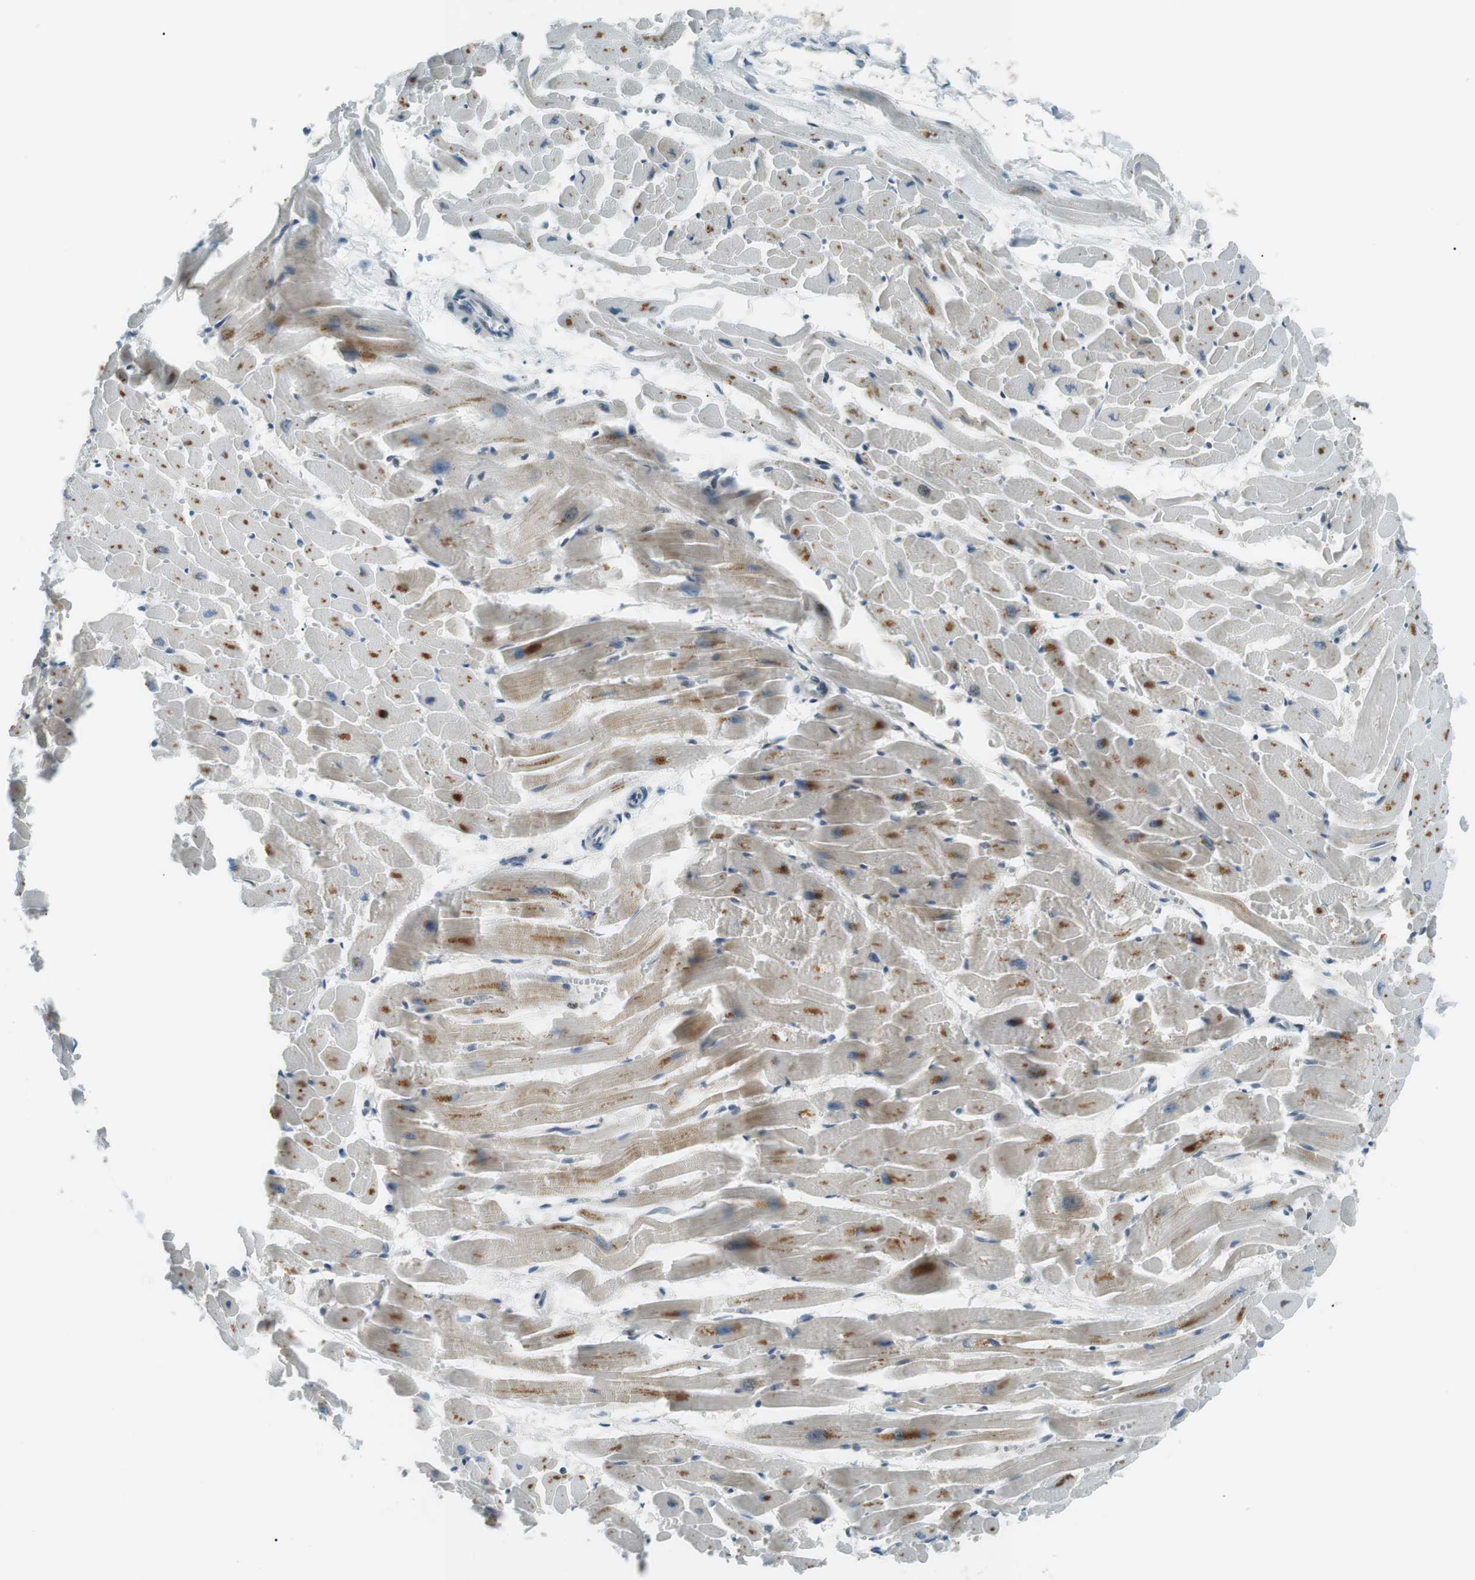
{"staining": {"intensity": "moderate", "quantity": "25%-75%", "location": "cytoplasmic/membranous"}, "tissue": "heart muscle", "cell_type": "Cardiomyocytes", "image_type": "normal", "snomed": [{"axis": "morphology", "description": "Normal tissue, NOS"}, {"axis": "topography", "description": "Heart"}], "caption": "This image shows immunohistochemistry (IHC) staining of normal heart muscle, with medium moderate cytoplasmic/membranous expression in approximately 25%-75% of cardiomyocytes.", "gene": "PJA1", "patient": {"sex": "female", "age": 19}}